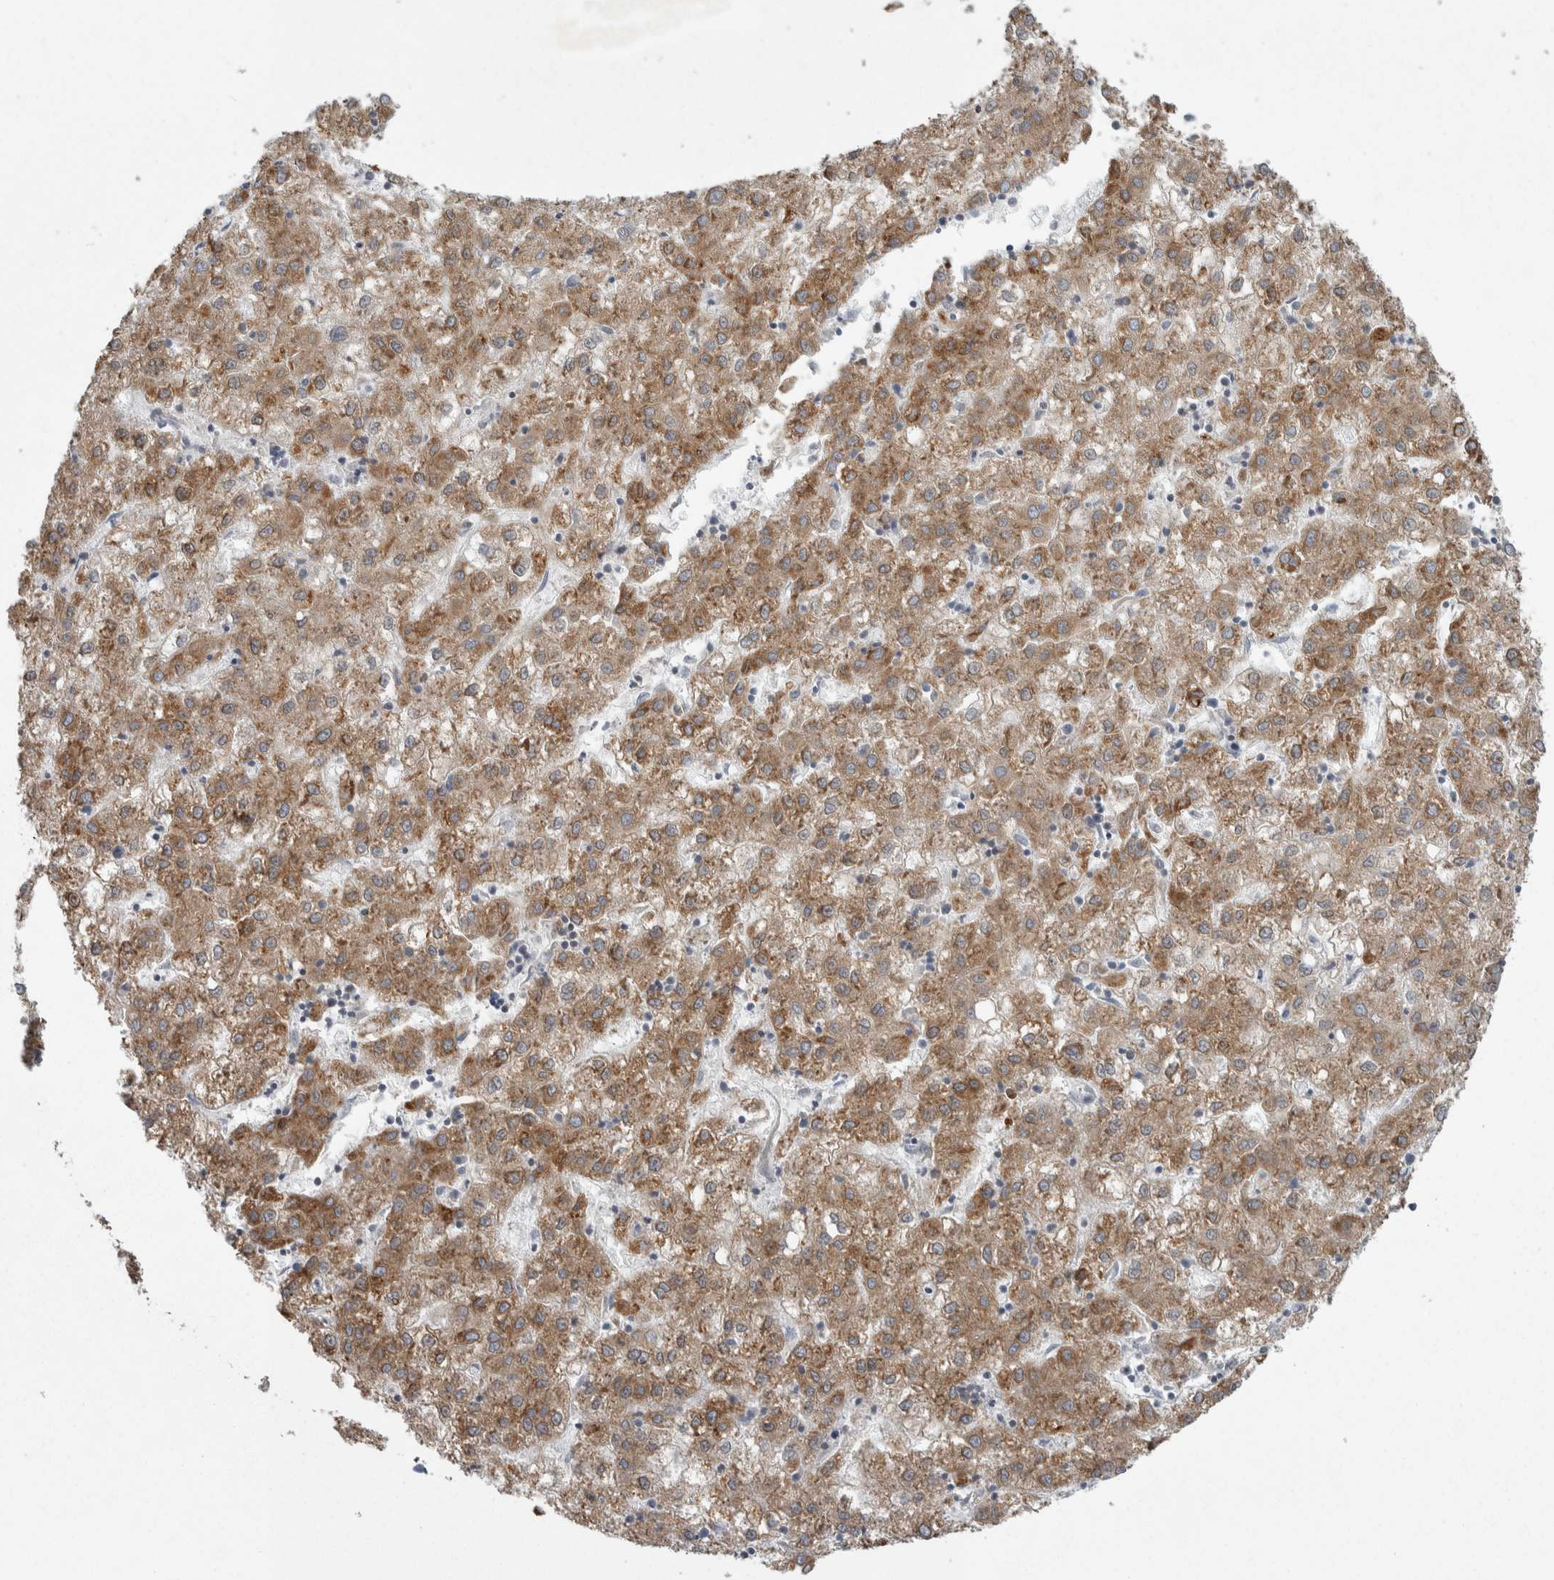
{"staining": {"intensity": "moderate", "quantity": ">75%", "location": "cytoplasmic/membranous"}, "tissue": "liver cancer", "cell_type": "Tumor cells", "image_type": "cancer", "snomed": [{"axis": "morphology", "description": "Carcinoma, Hepatocellular, NOS"}, {"axis": "topography", "description": "Liver"}], "caption": "This histopathology image displays immunohistochemistry (IHC) staining of hepatocellular carcinoma (liver), with medium moderate cytoplasmic/membranous expression in approximately >75% of tumor cells.", "gene": "SIGMAR1", "patient": {"sex": "male", "age": 72}}